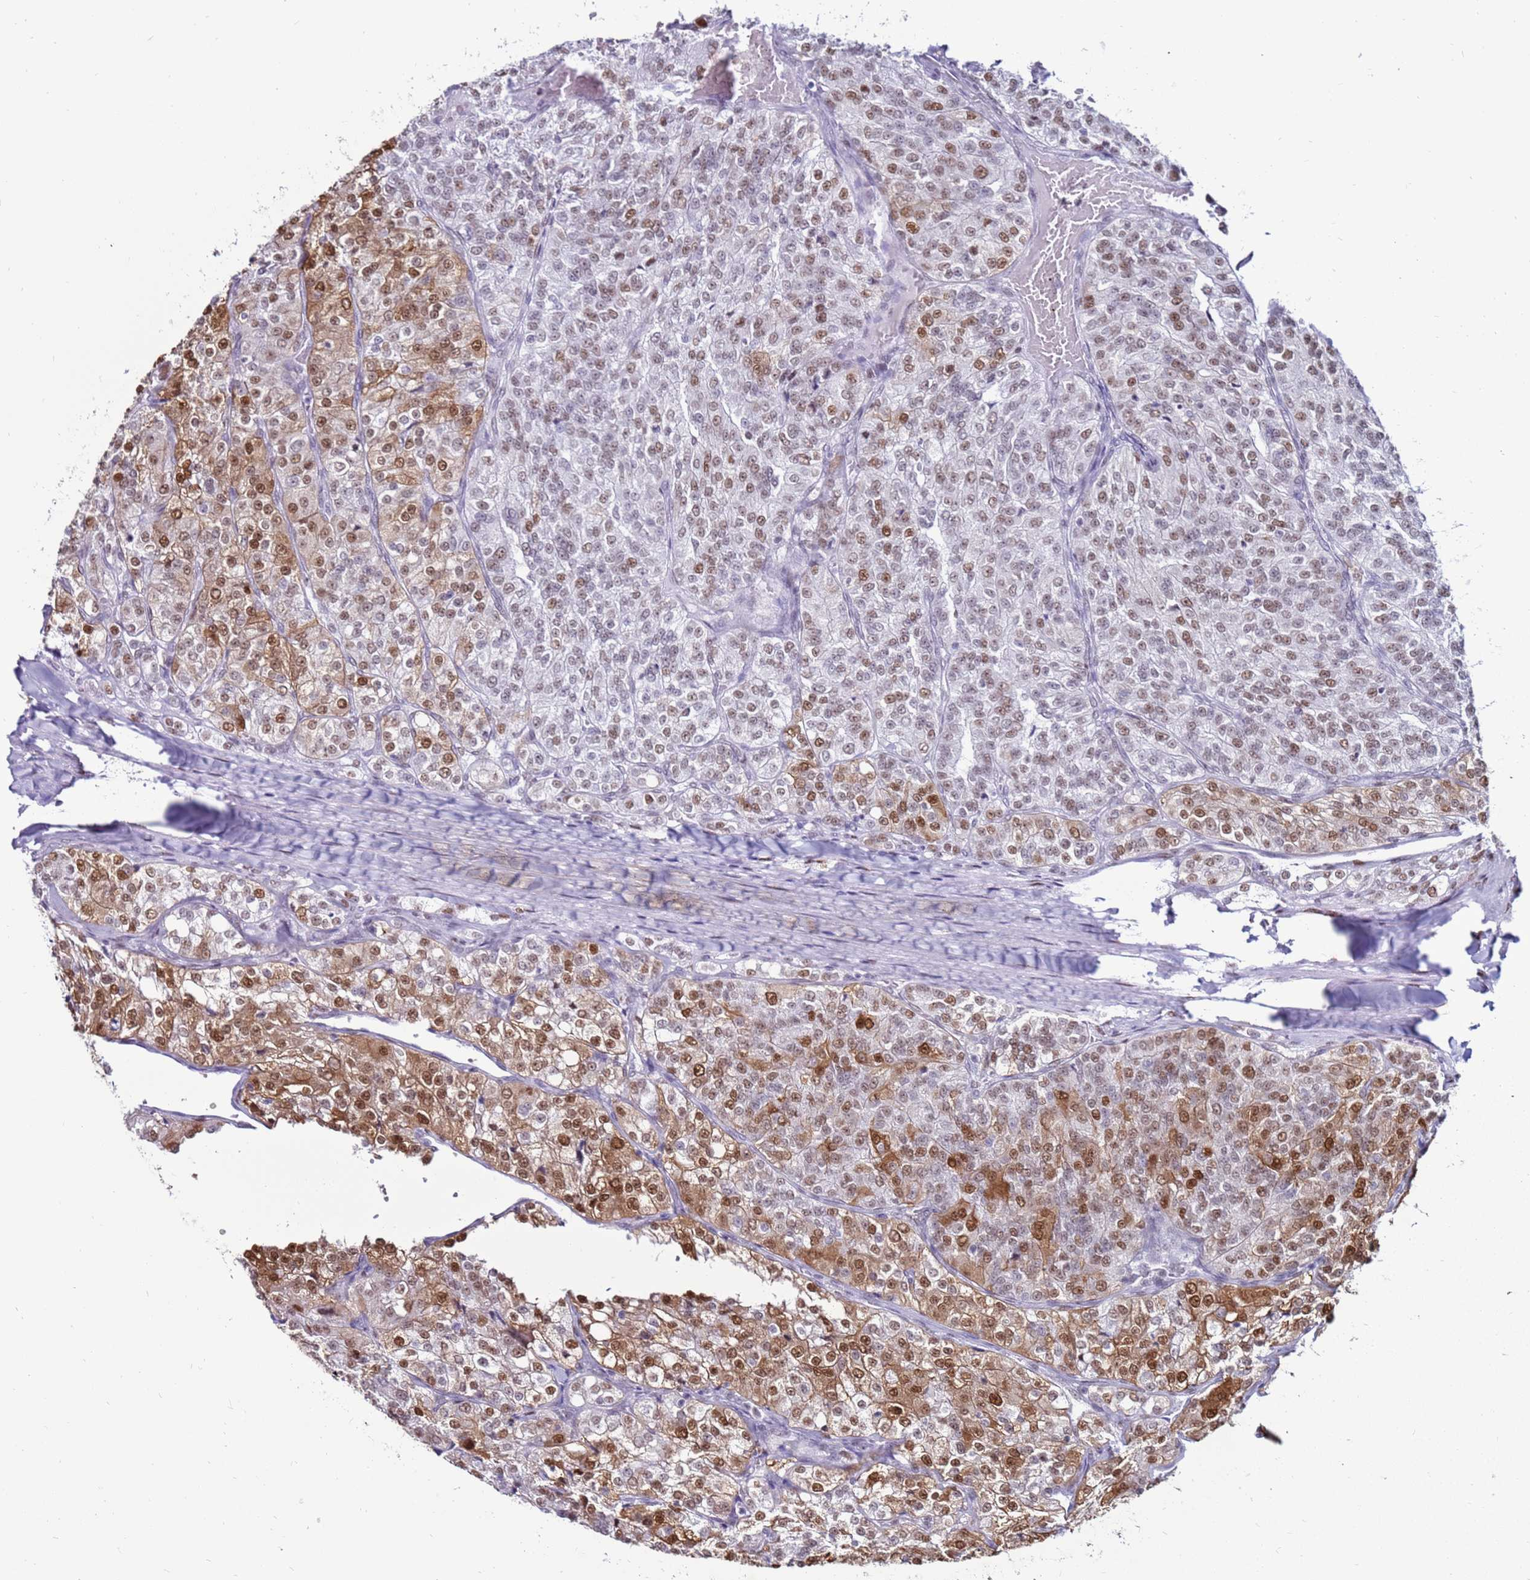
{"staining": {"intensity": "moderate", "quantity": "25%-75%", "location": "cytoplasmic/membranous,nuclear"}, "tissue": "renal cancer", "cell_type": "Tumor cells", "image_type": "cancer", "snomed": [{"axis": "morphology", "description": "Adenocarcinoma, NOS"}, {"axis": "topography", "description": "Kidney"}], "caption": "DAB immunohistochemical staining of human adenocarcinoma (renal) exhibits moderate cytoplasmic/membranous and nuclear protein staining in about 25%-75% of tumor cells. The staining was performed using DAB (3,3'-diaminobenzidine) to visualize the protein expression in brown, while the nuclei were stained in blue with hematoxylin (Magnification: 20x).", "gene": "KPNA4", "patient": {"sex": "female", "age": 63}}